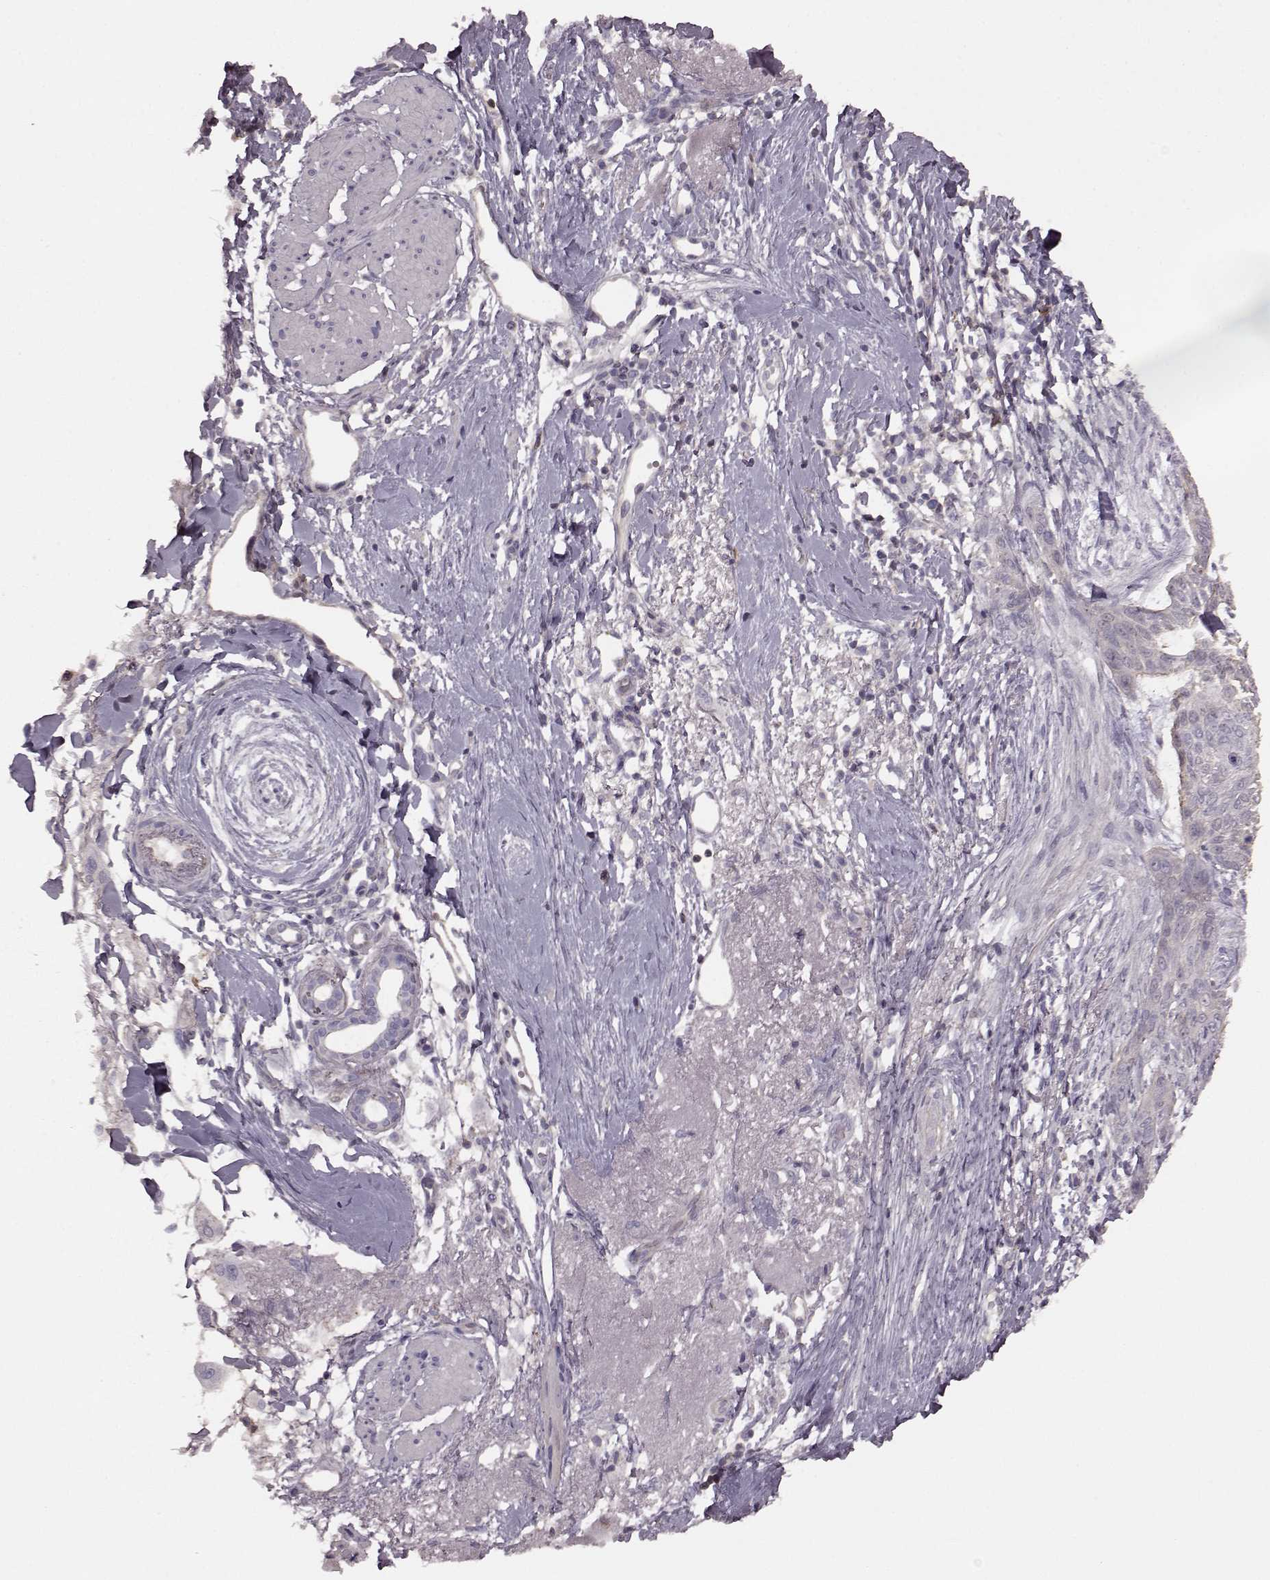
{"staining": {"intensity": "negative", "quantity": "none", "location": "none"}, "tissue": "skin cancer", "cell_type": "Tumor cells", "image_type": "cancer", "snomed": [{"axis": "morphology", "description": "Normal tissue, NOS"}, {"axis": "morphology", "description": "Basal cell carcinoma"}, {"axis": "topography", "description": "Skin"}], "caption": "This histopathology image is of skin basal cell carcinoma stained with immunohistochemistry to label a protein in brown with the nuclei are counter-stained blue. There is no staining in tumor cells.", "gene": "PDCD1", "patient": {"sex": "male", "age": 84}}